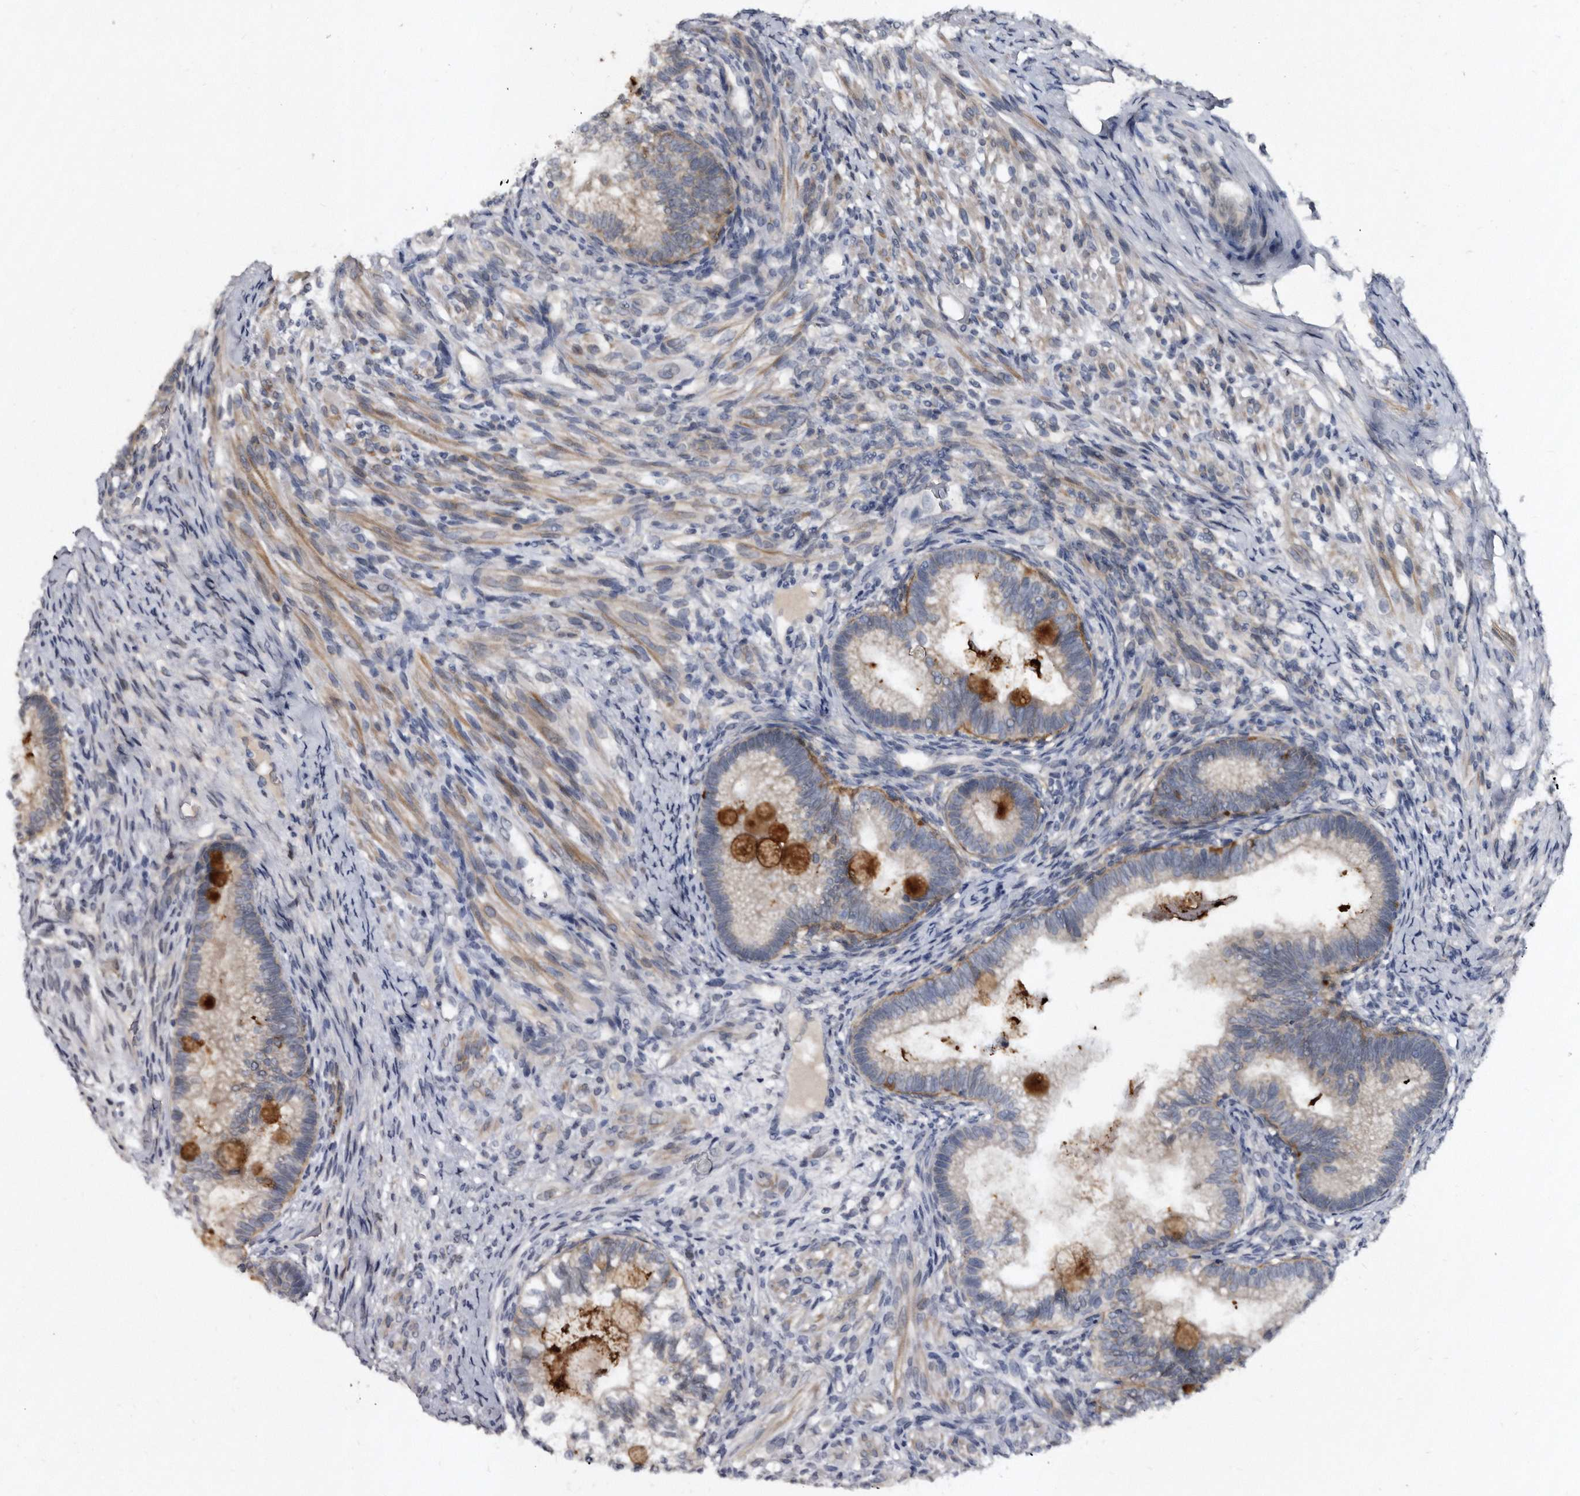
{"staining": {"intensity": "moderate", "quantity": "<25%", "location": "cytoplasmic/membranous"}, "tissue": "testis cancer", "cell_type": "Tumor cells", "image_type": "cancer", "snomed": [{"axis": "morphology", "description": "Seminoma, NOS"}, {"axis": "morphology", "description": "Carcinoma, Embryonal, NOS"}, {"axis": "topography", "description": "Testis"}], "caption": "Immunohistochemical staining of human testis embryonal carcinoma reveals low levels of moderate cytoplasmic/membranous protein expression in about <25% of tumor cells.", "gene": "PROM1", "patient": {"sex": "male", "age": 28}}